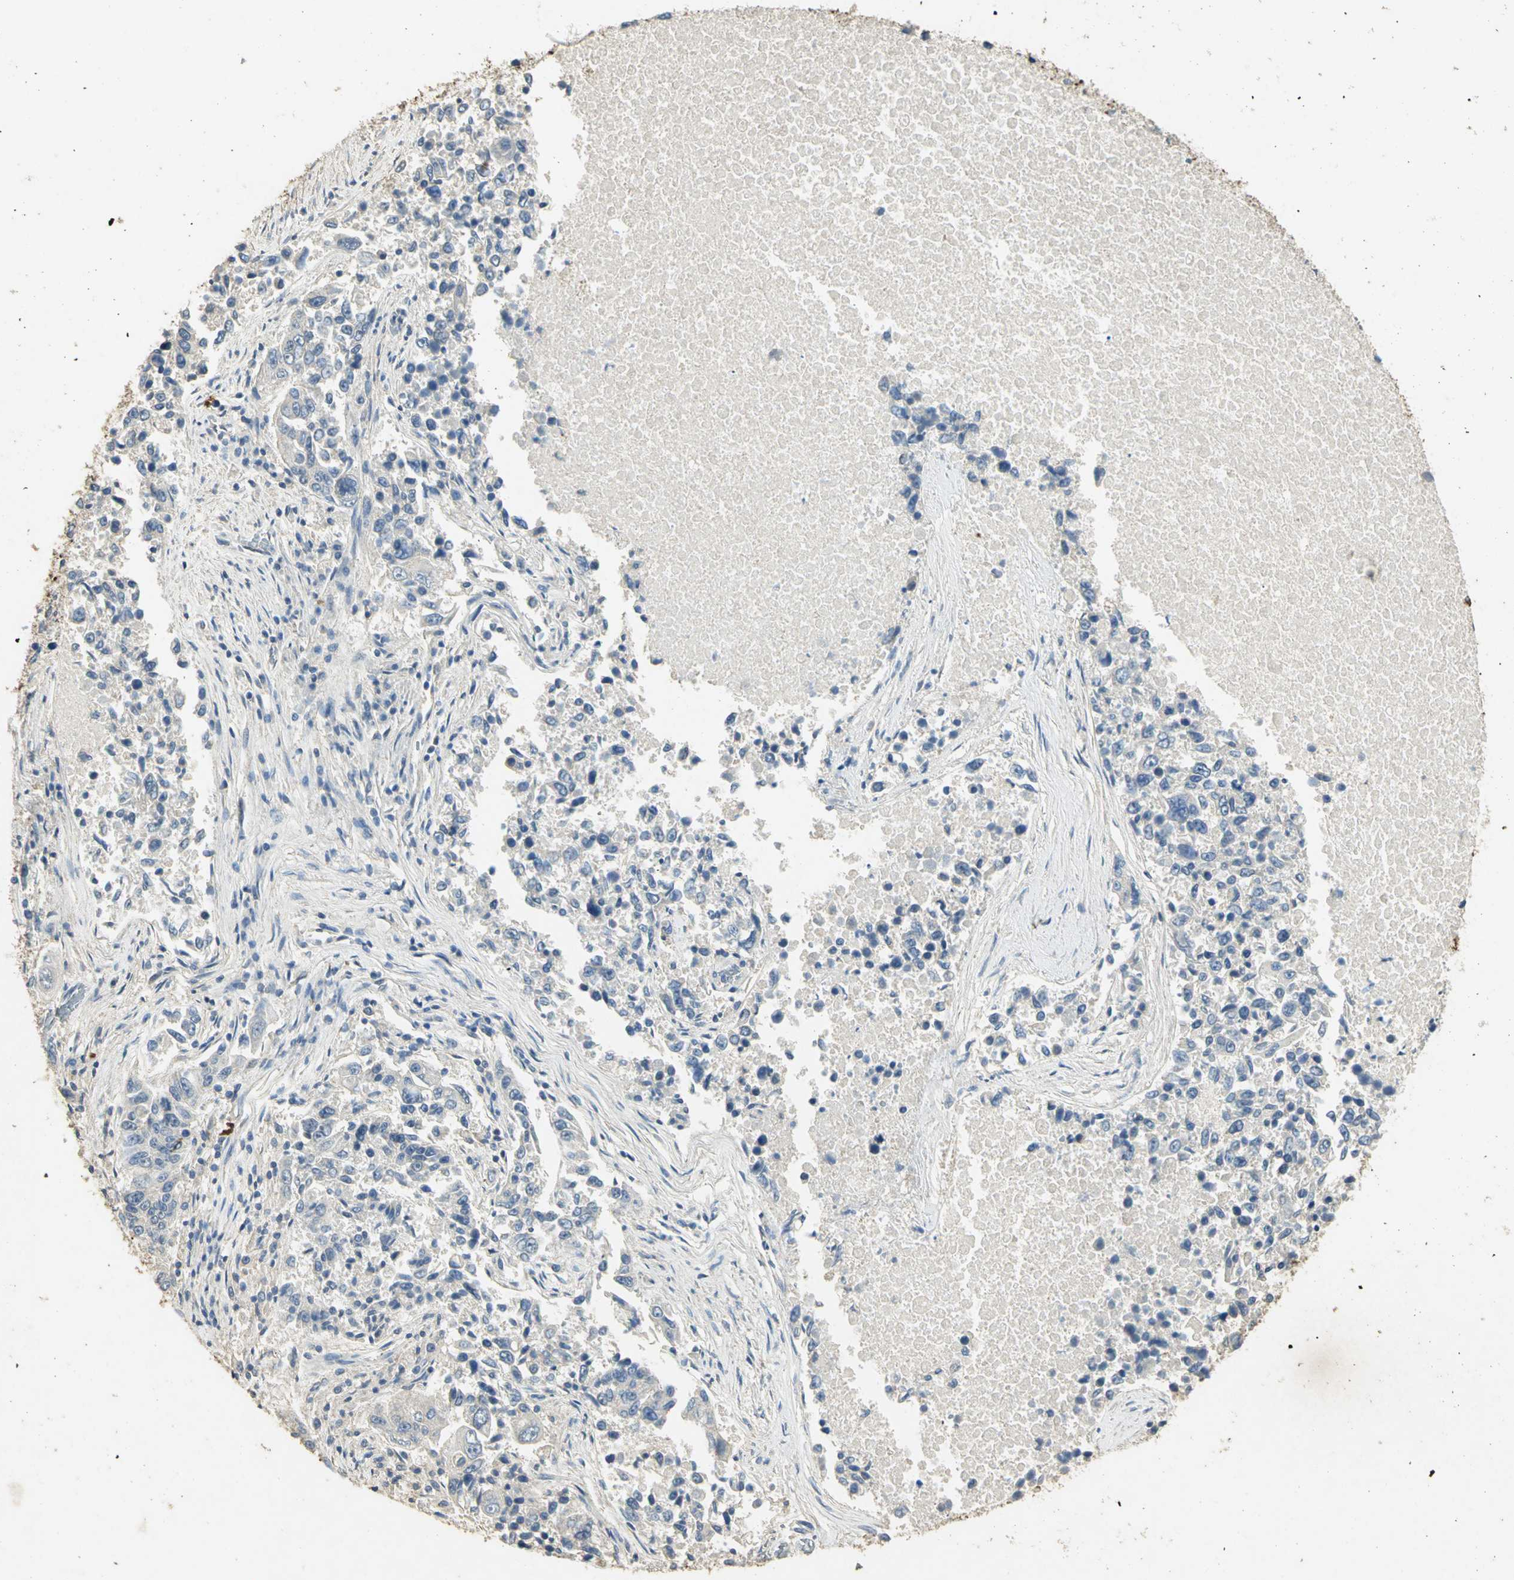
{"staining": {"intensity": "weak", "quantity": "<25%", "location": "cytoplasmic/membranous"}, "tissue": "lung cancer", "cell_type": "Tumor cells", "image_type": "cancer", "snomed": [{"axis": "morphology", "description": "Adenocarcinoma, NOS"}, {"axis": "topography", "description": "Lung"}], "caption": "Immunohistochemistry (IHC) micrograph of neoplastic tissue: human adenocarcinoma (lung) stained with DAB (3,3'-diaminobenzidine) shows no significant protein expression in tumor cells.", "gene": "ASB9", "patient": {"sex": "male", "age": 84}}